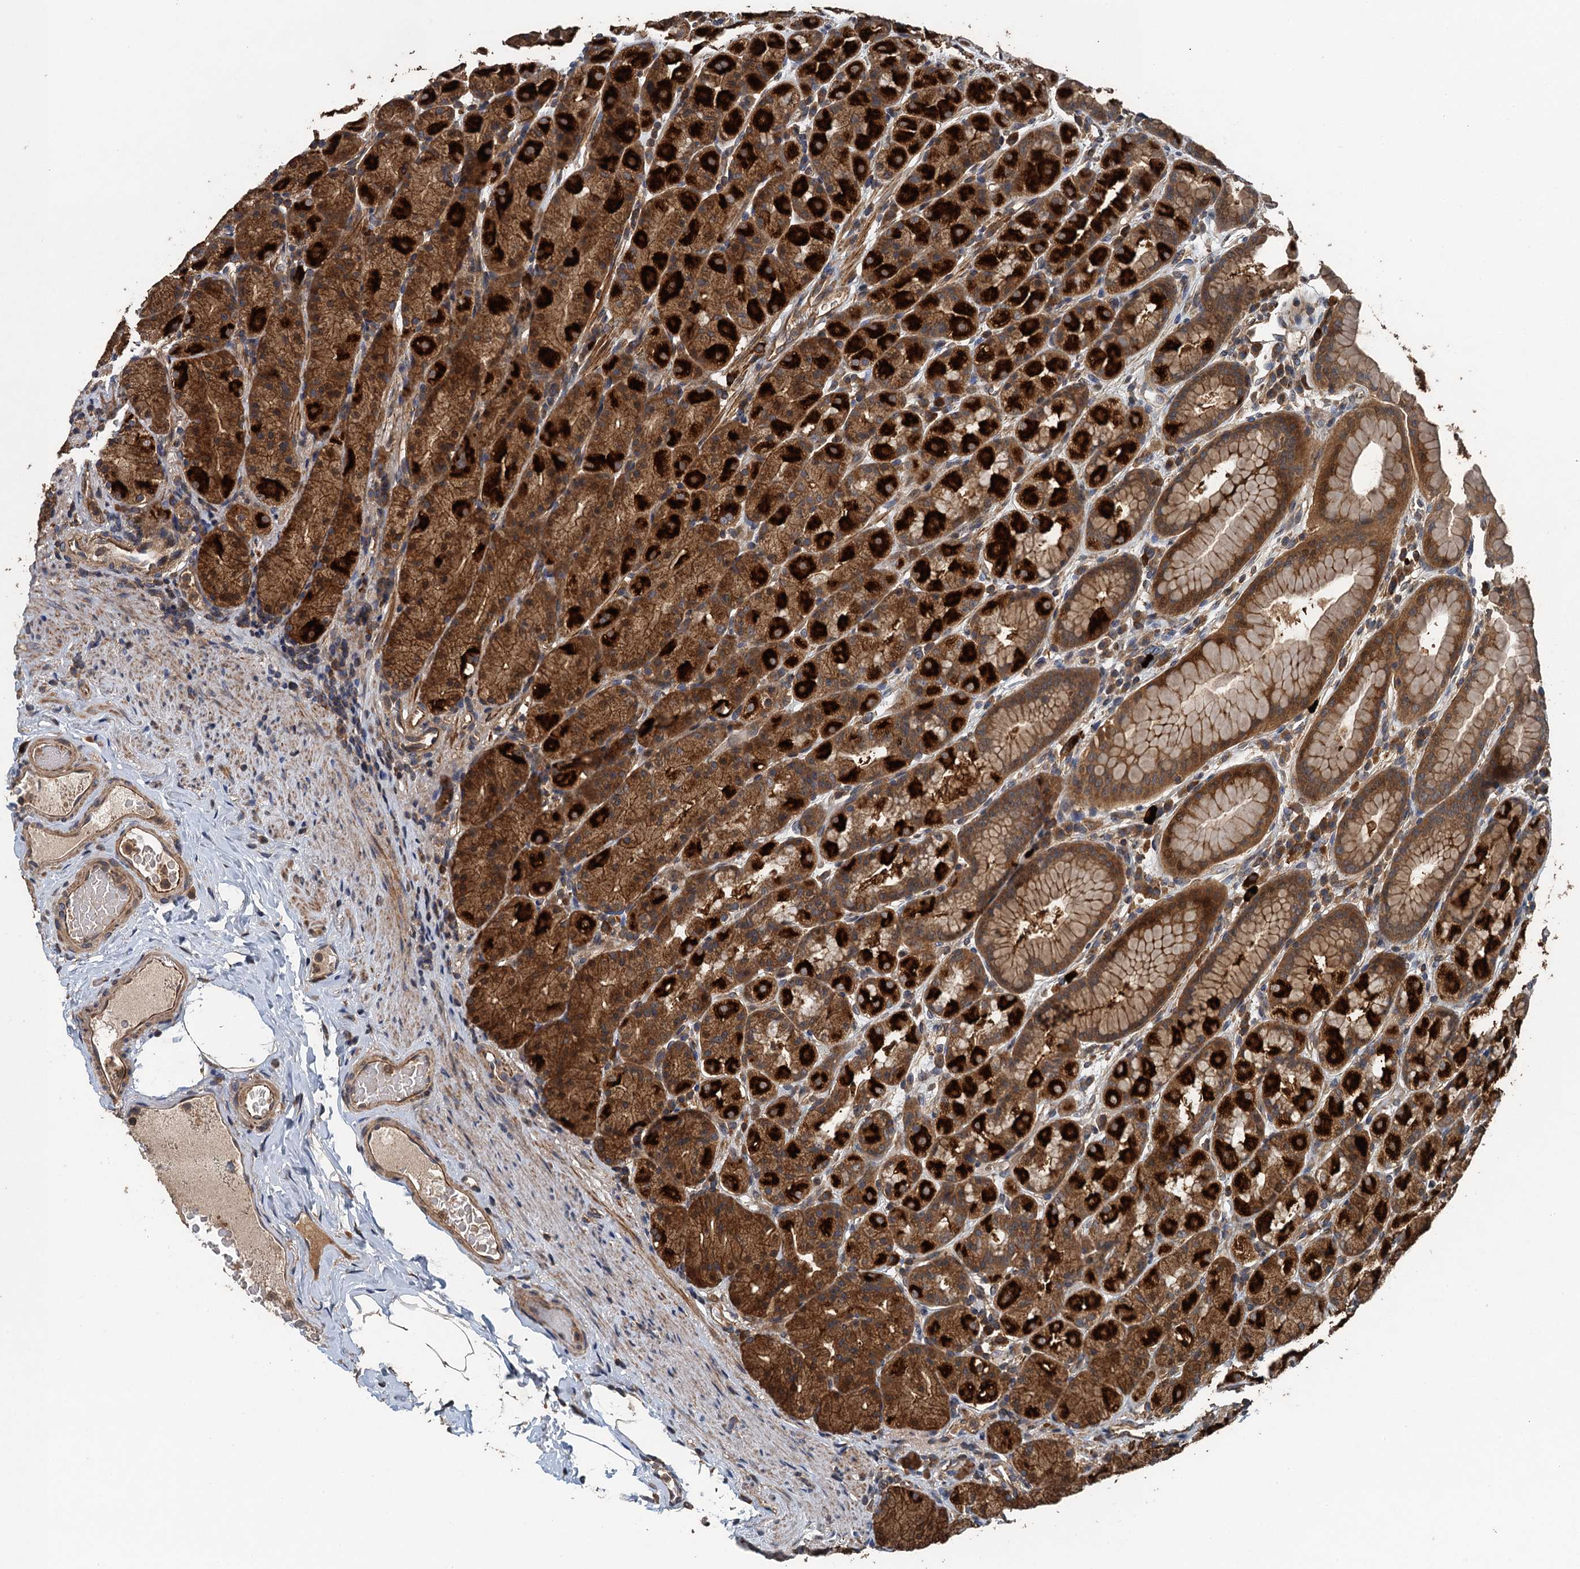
{"staining": {"intensity": "strong", "quantity": ">75%", "location": "cytoplasmic/membranous"}, "tissue": "stomach", "cell_type": "Glandular cells", "image_type": "normal", "snomed": [{"axis": "morphology", "description": "Normal tissue, NOS"}, {"axis": "topography", "description": "Stomach, upper"}], "caption": "Brown immunohistochemical staining in unremarkable human stomach demonstrates strong cytoplasmic/membranous positivity in approximately >75% of glandular cells.", "gene": "BORCS5", "patient": {"sex": "male", "age": 68}}